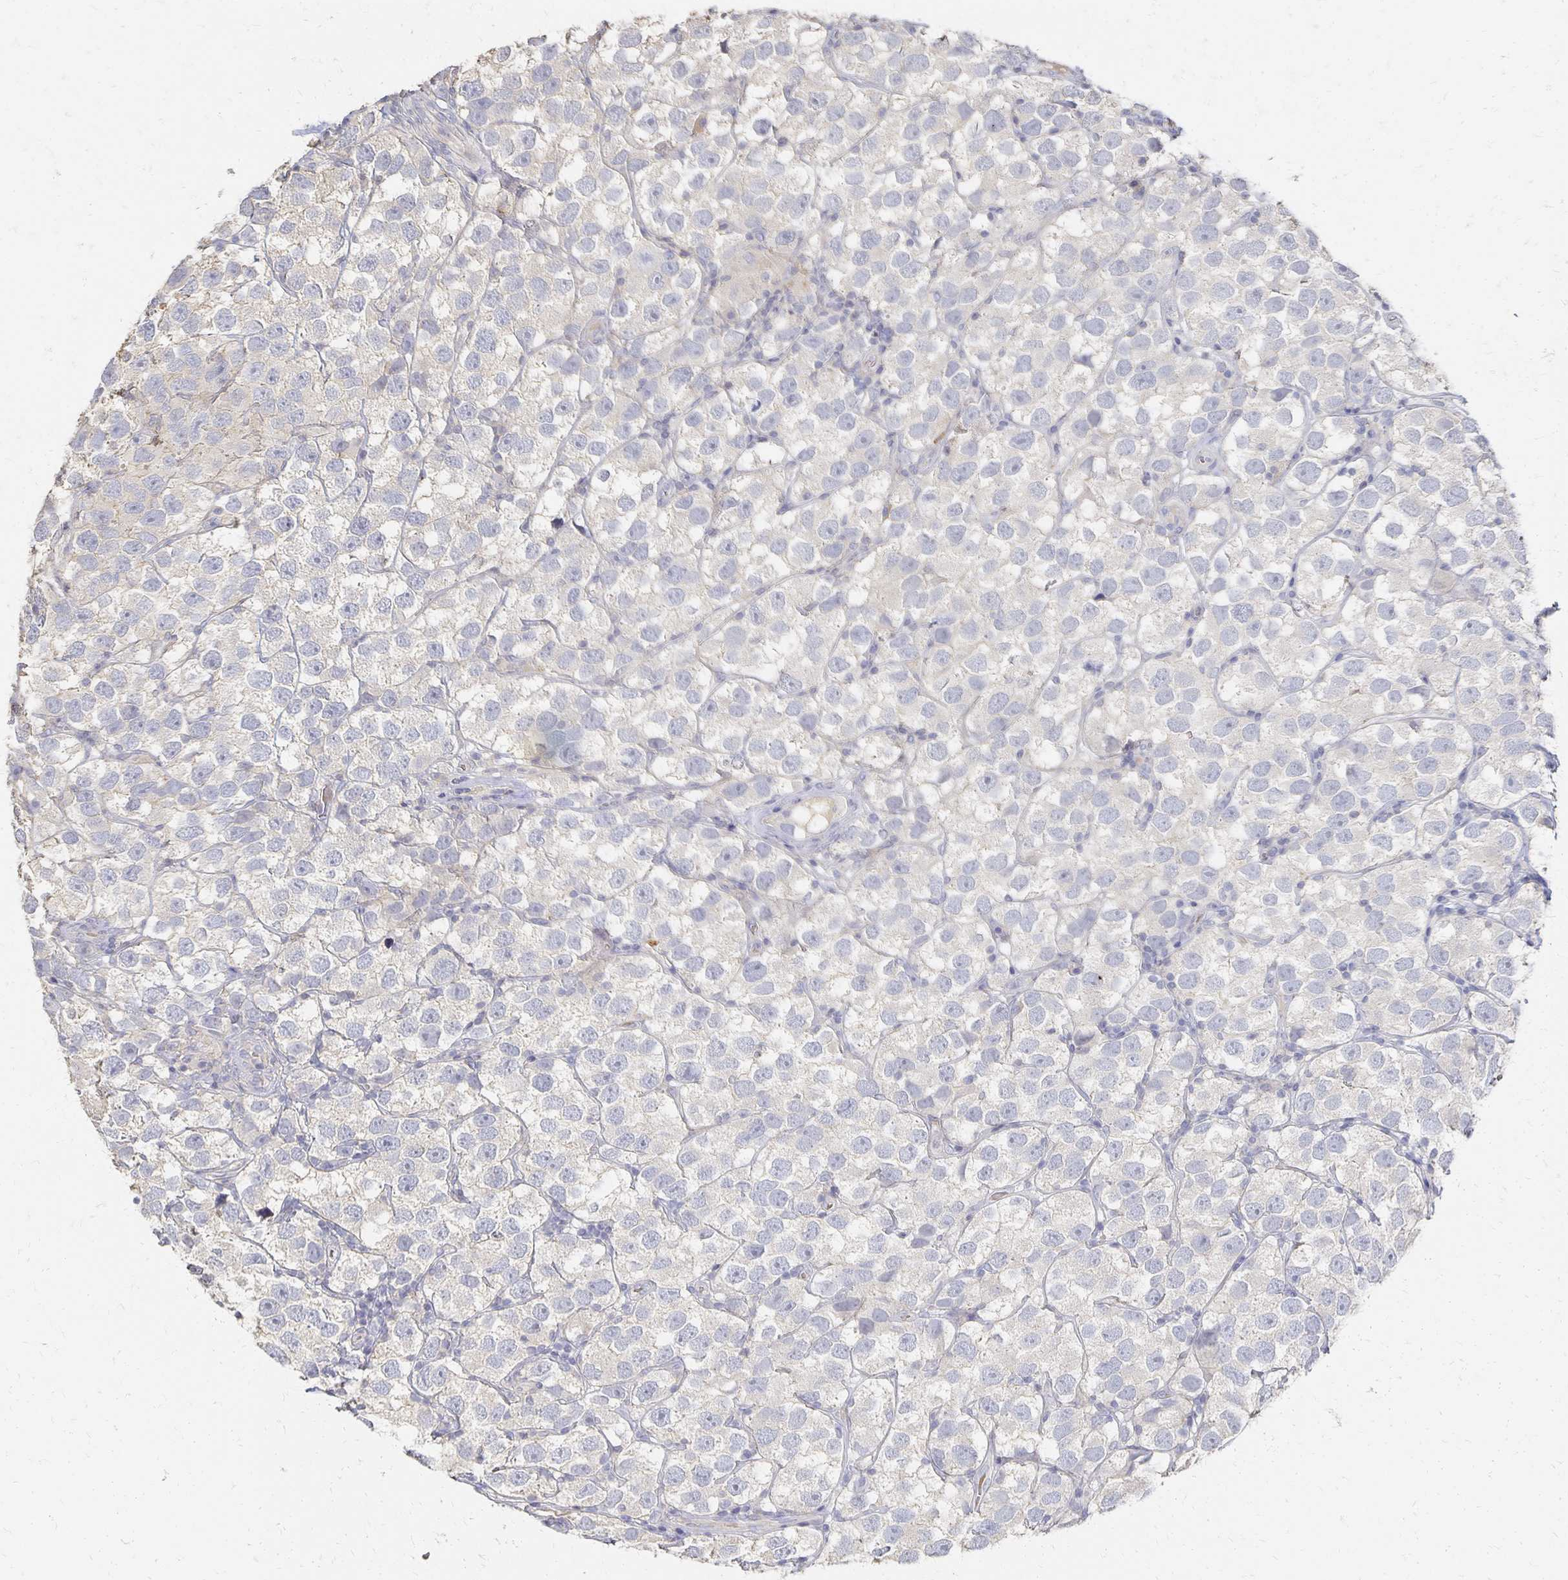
{"staining": {"intensity": "negative", "quantity": "none", "location": "none"}, "tissue": "testis cancer", "cell_type": "Tumor cells", "image_type": "cancer", "snomed": [{"axis": "morphology", "description": "Seminoma, NOS"}, {"axis": "topography", "description": "Testis"}], "caption": "IHC image of neoplastic tissue: human testis cancer (seminoma) stained with DAB (3,3'-diaminobenzidine) reveals no significant protein positivity in tumor cells.", "gene": "CST6", "patient": {"sex": "male", "age": 26}}